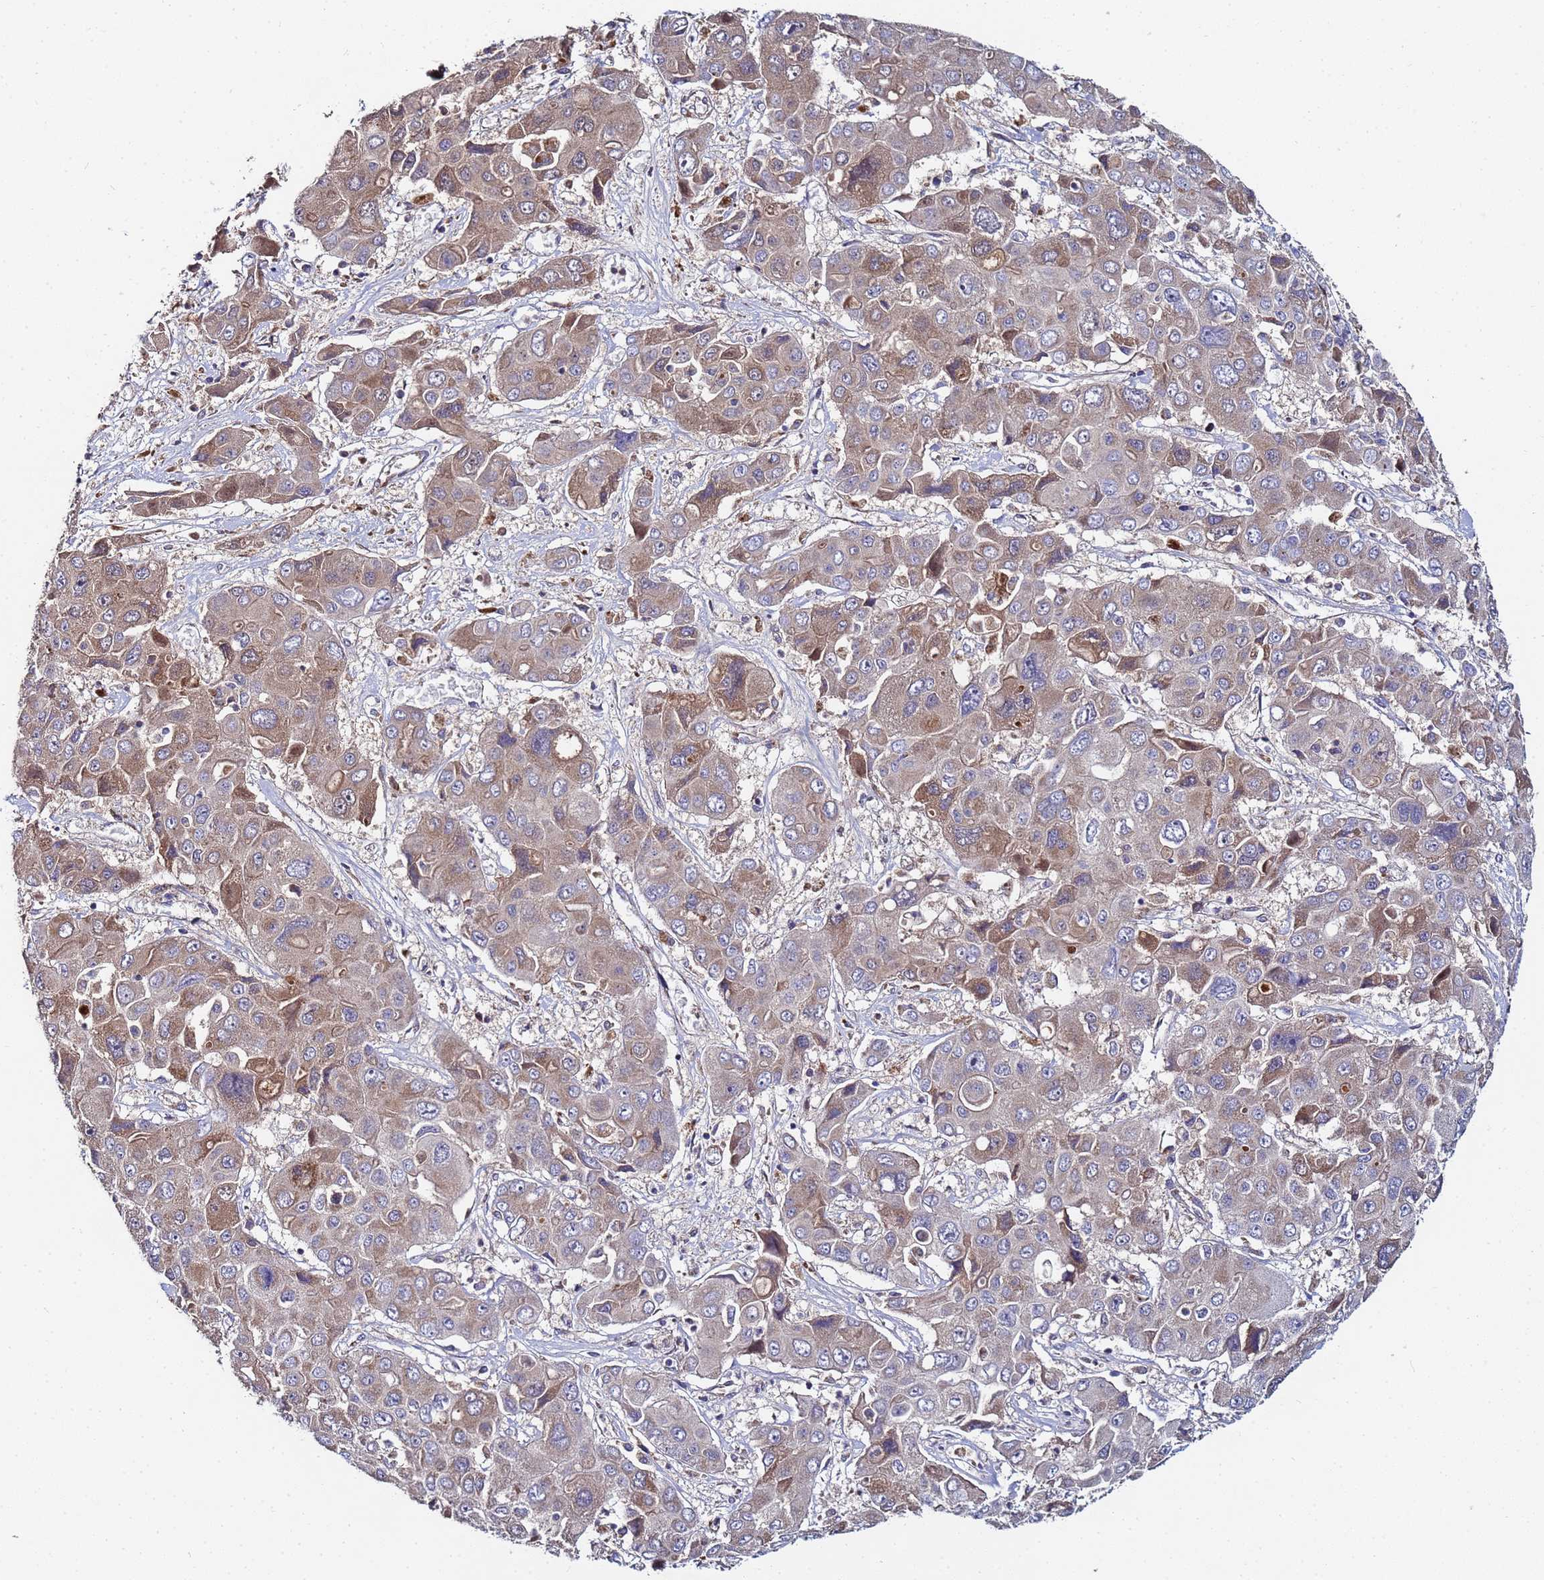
{"staining": {"intensity": "moderate", "quantity": "25%-75%", "location": "cytoplasmic/membranous"}, "tissue": "liver cancer", "cell_type": "Tumor cells", "image_type": "cancer", "snomed": [{"axis": "morphology", "description": "Cholangiocarcinoma"}, {"axis": "topography", "description": "Liver"}], "caption": "A medium amount of moderate cytoplasmic/membranous expression is appreciated in about 25%-75% of tumor cells in liver cancer tissue. (brown staining indicates protein expression, while blue staining denotes nuclei).", "gene": "C5orf34", "patient": {"sex": "male", "age": 67}}